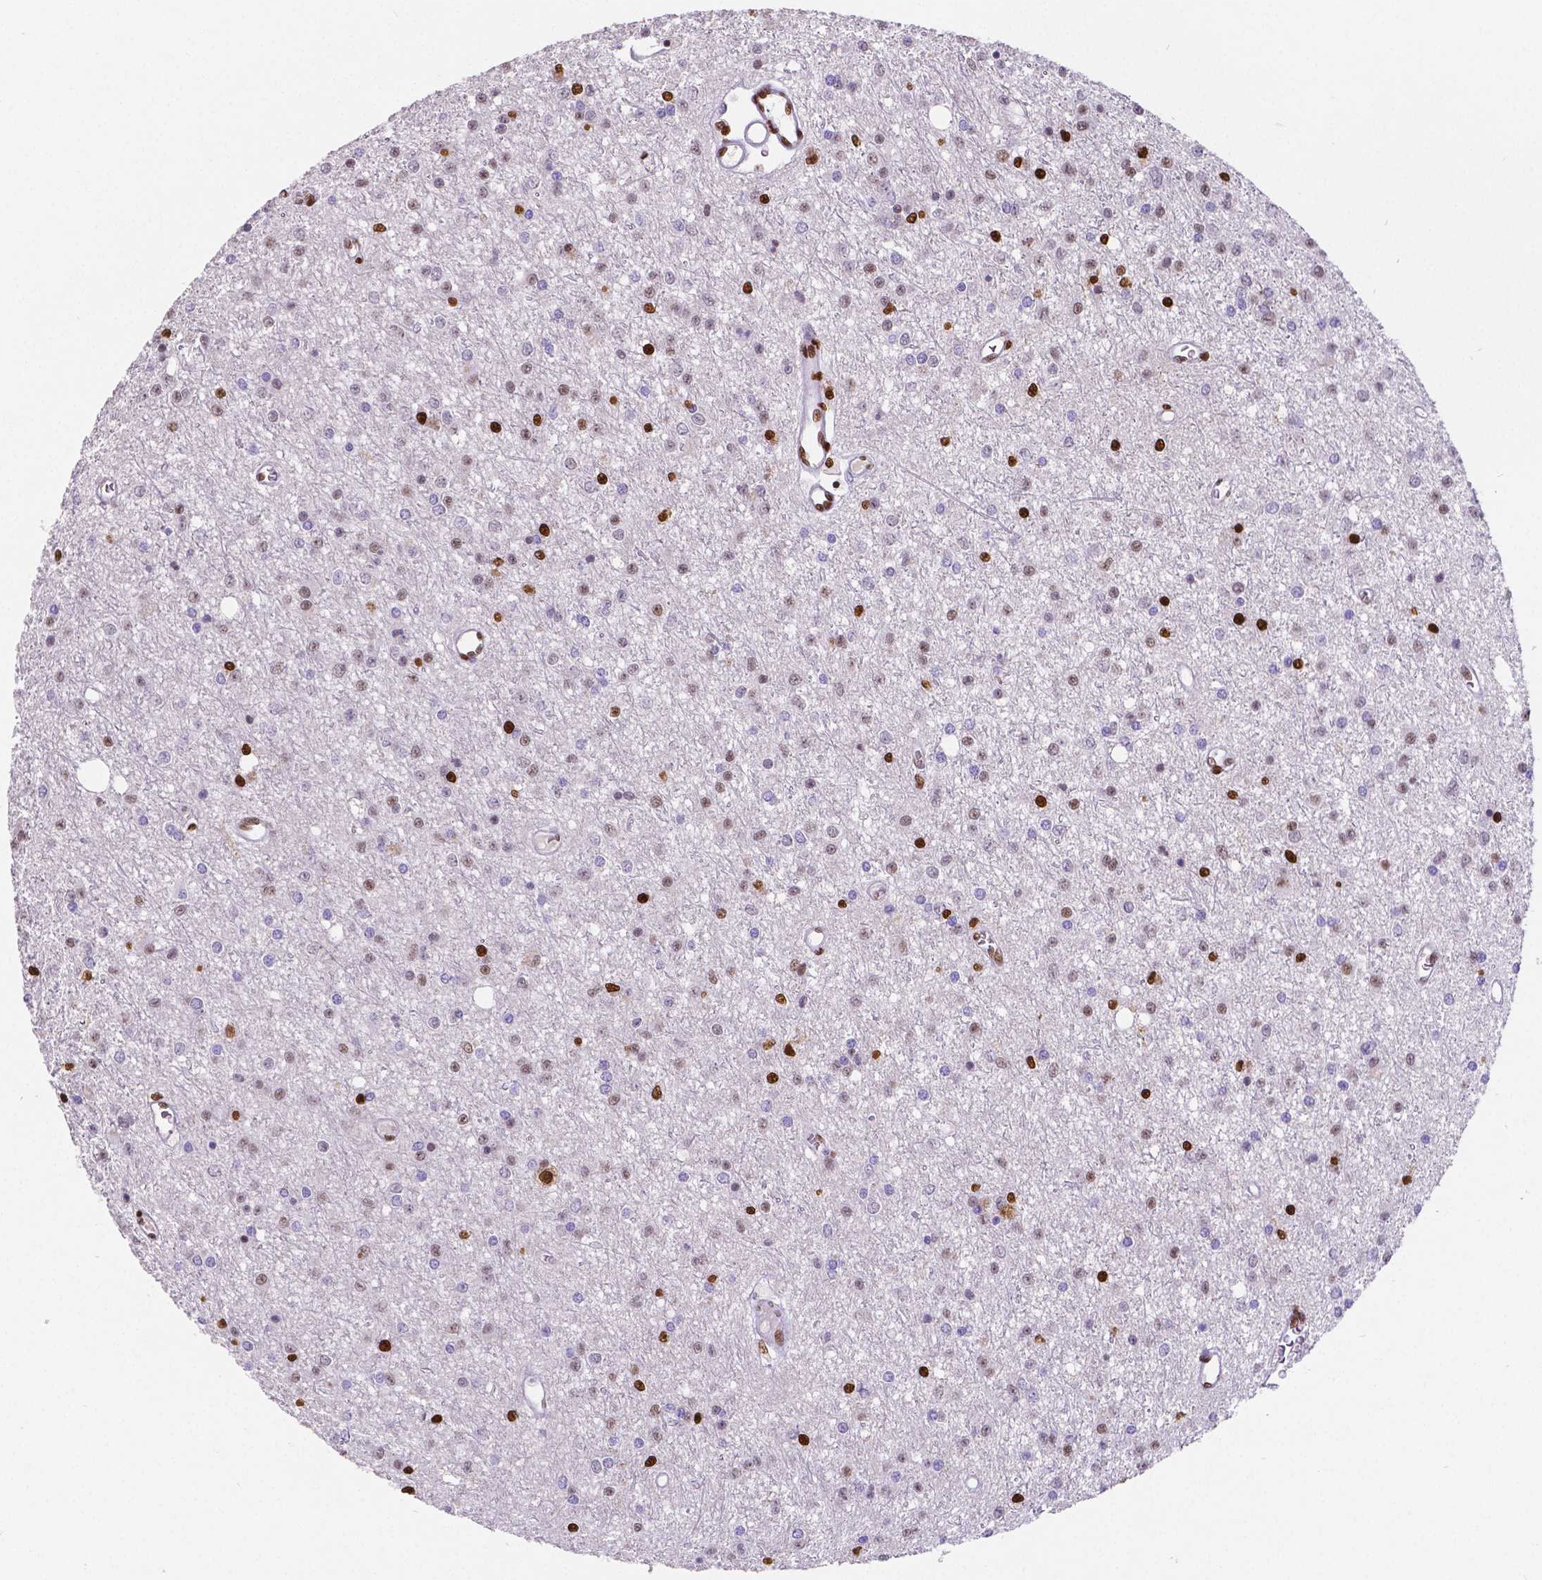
{"staining": {"intensity": "strong", "quantity": "<25%", "location": "nuclear"}, "tissue": "glioma", "cell_type": "Tumor cells", "image_type": "cancer", "snomed": [{"axis": "morphology", "description": "Glioma, malignant, Low grade"}, {"axis": "topography", "description": "Brain"}], "caption": "Protein analysis of glioma tissue demonstrates strong nuclear expression in approximately <25% of tumor cells.", "gene": "MEF2C", "patient": {"sex": "female", "age": 45}}